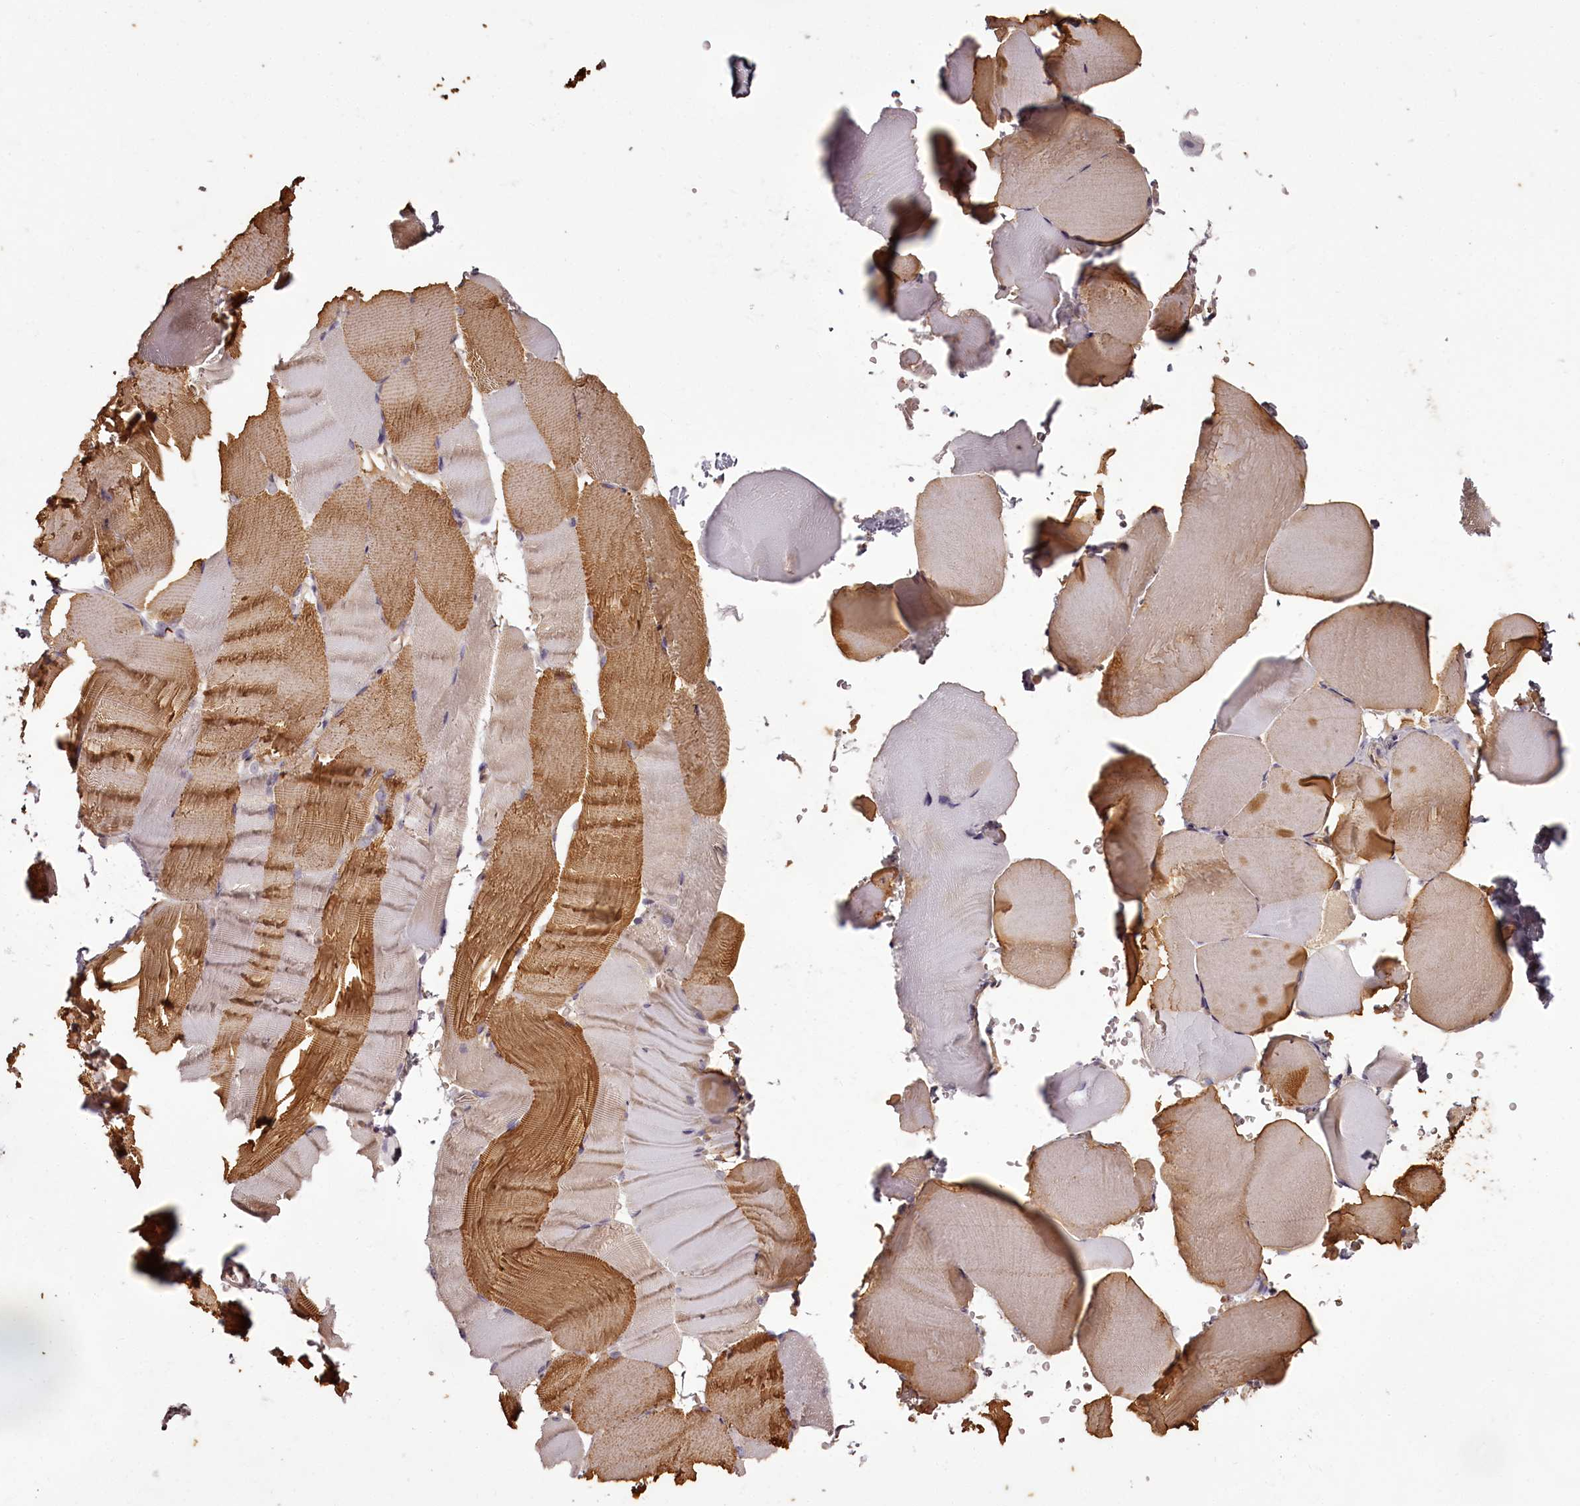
{"staining": {"intensity": "moderate", "quantity": ">75%", "location": "cytoplasmic/membranous"}, "tissue": "skeletal muscle", "cell_type": "Myocytes", "image_type": "normal", "snomed": [{"axis": "morphology", "description": "Normal tissue, NOS"}, {"axis": "topography", "description": "Skeletal muscle"}, {"axis": "topography", "description": "Parathyroid gland"}], "caption": "This is an image of IHC staining of unremarkable skeletal muscle, which shows moderate positivity in the cytoplasmic/membranous of myocytes.", "gene": "NPRL2", "patient": {"sex": "female", "age": 37}}